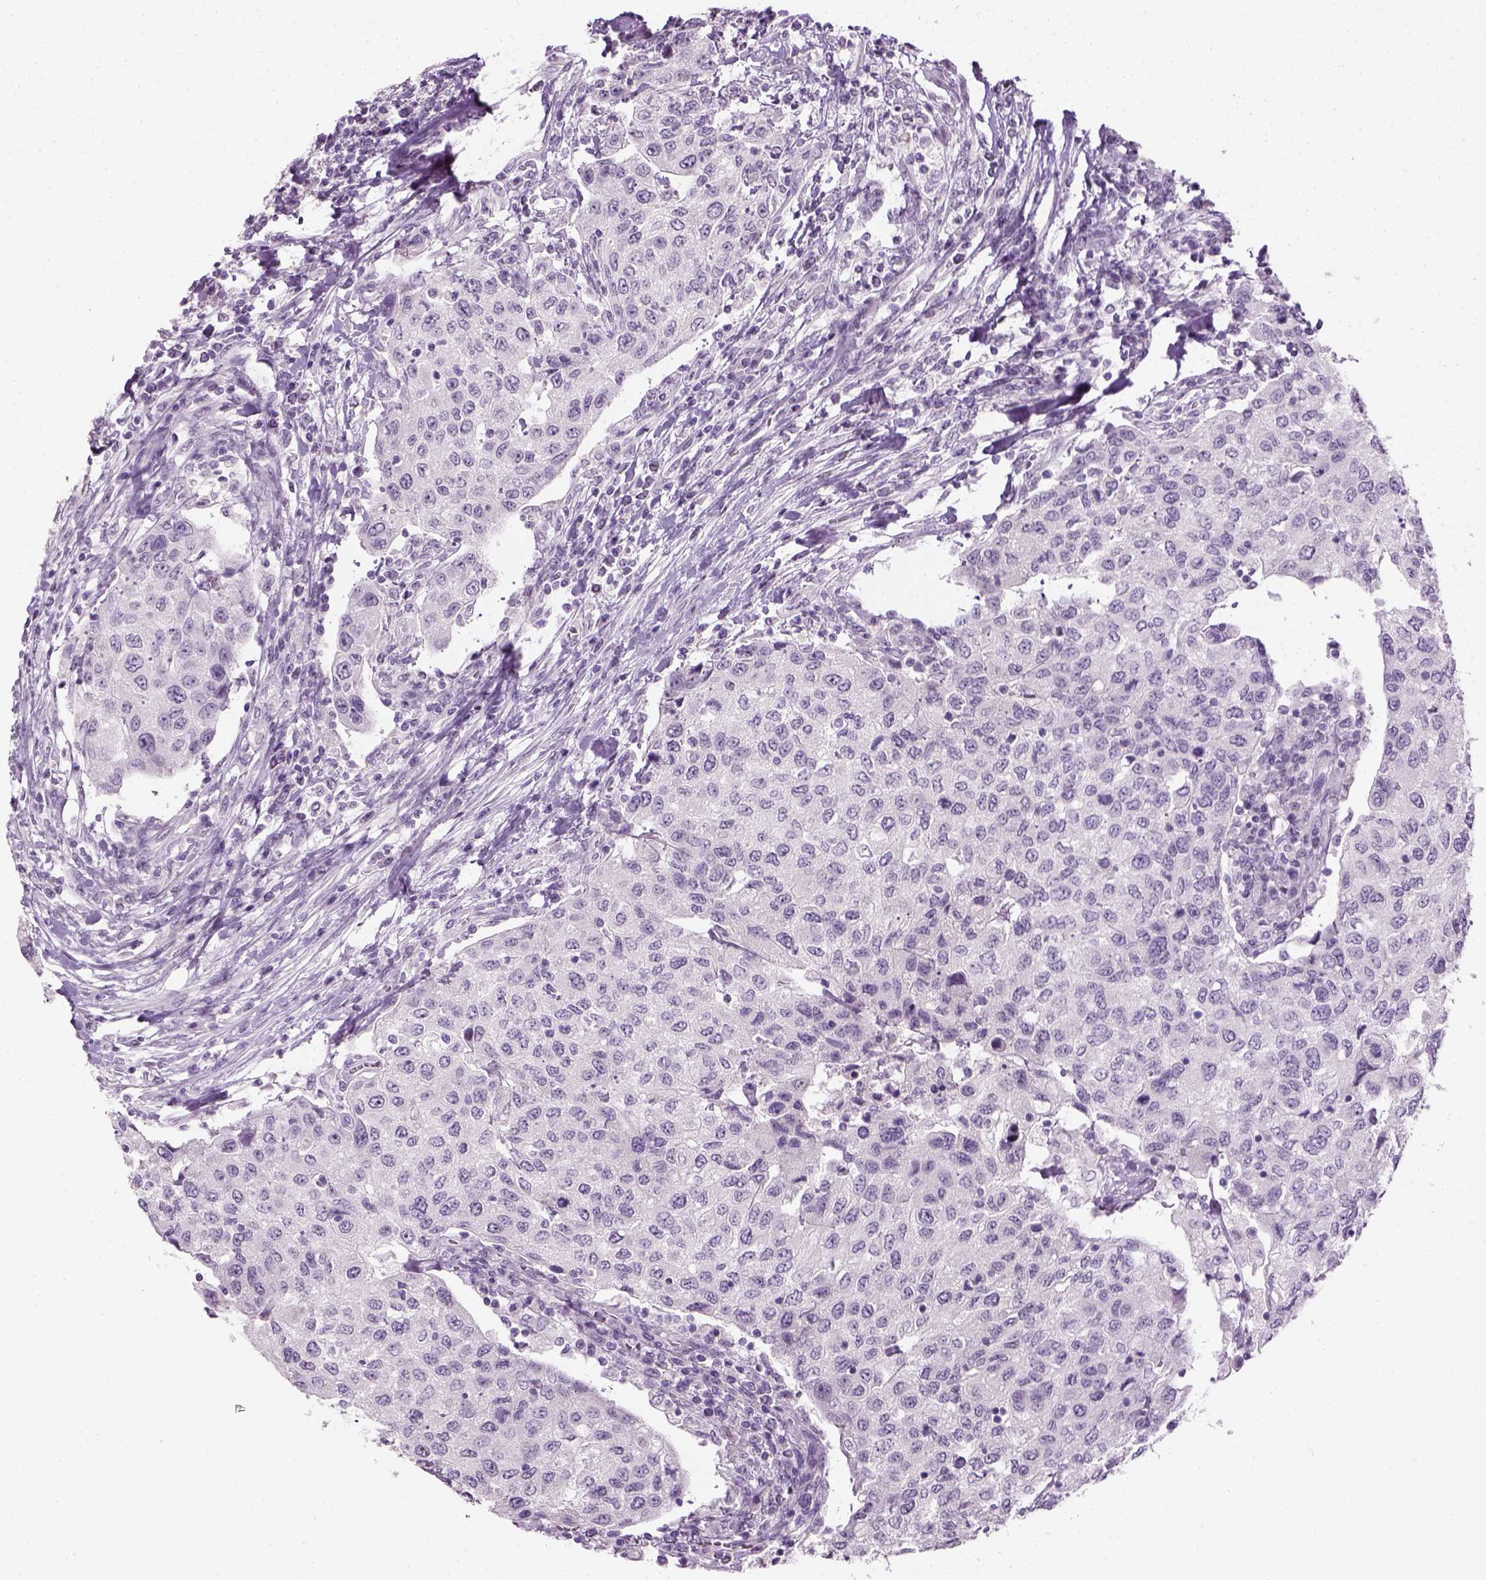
{"staining": {"intensity": "negative", "quantity": "none", "location": "none"}, "tissue": "urothelial cancer", "cell_type": "Tumor cells", "image_type": "cancer", "snomed": [{"axis": "morphology", "description": "Urothelial carcinoma, High grade"}, {"axis": "topography", "description": "Urinary bladder"}], "caption": "There is no significant expression in tumor cells of high-grade urothelial carcinoma.", "gene": "TH", "patient": {"sex": "female", "age": 78}}